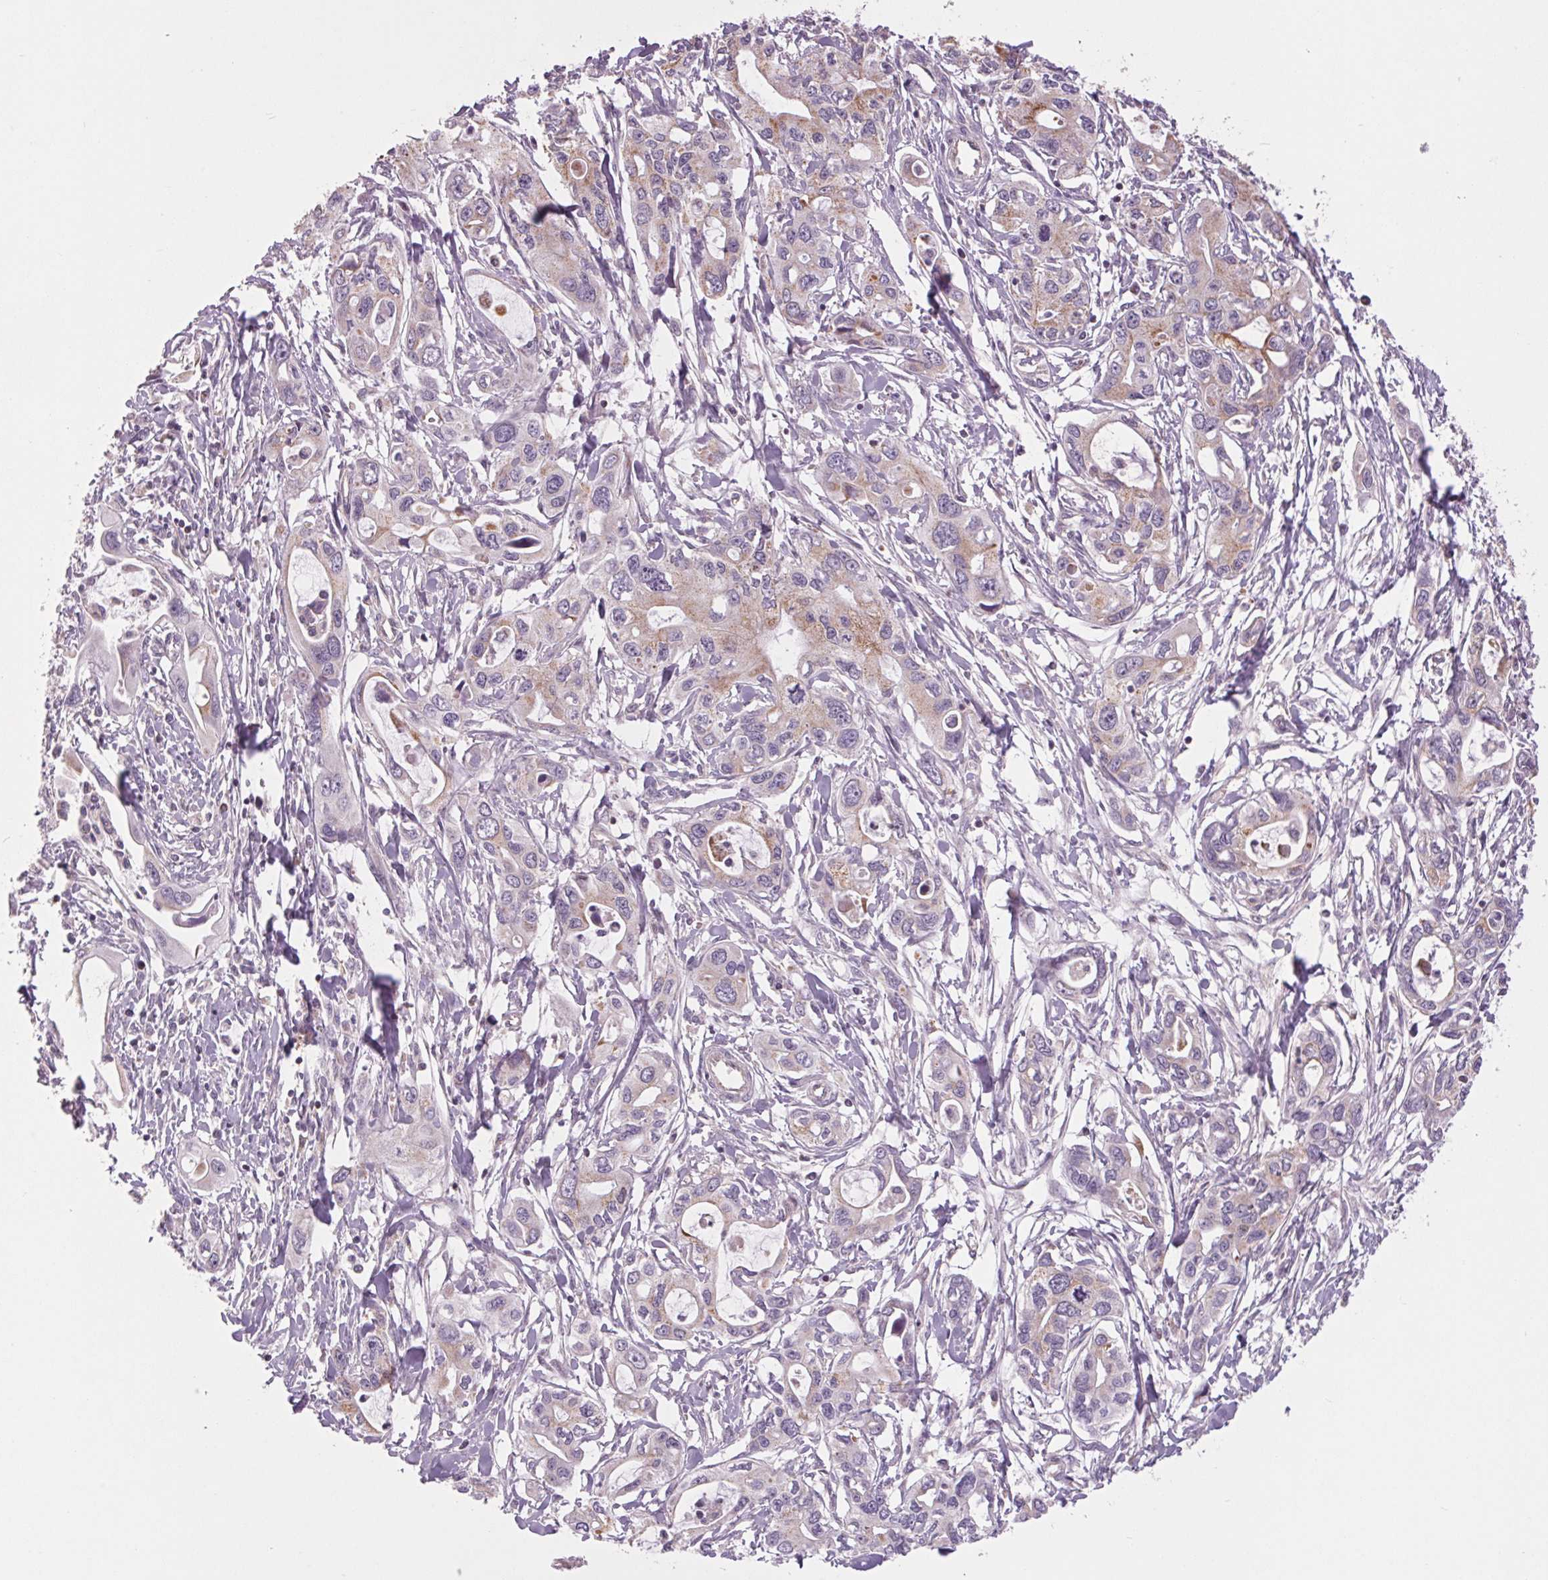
{"staining": {"intensity": "weak", "quantity": "<25%", "location": "cytoplasmic/membranous"}, "tissue": "pancreatic cancer", "cell_type": "Tumor cells", "image_type": "cancer", "snomed": [{"axis": "morphology", "description": "Adenocarcinoma, NOS"}, {"axis": "topography", "description": "Pancreas"}], "caption": "Image shows no significant protein positivity in tumor cells of pancreatic cancer (adenocarcinoma). (Brightfield microscopy of DAB (3,3'-diaminobenzidine) IHC at high magnification).", "gene": "MAP3K5", "patient": {"sex": "male", "age": 60}}